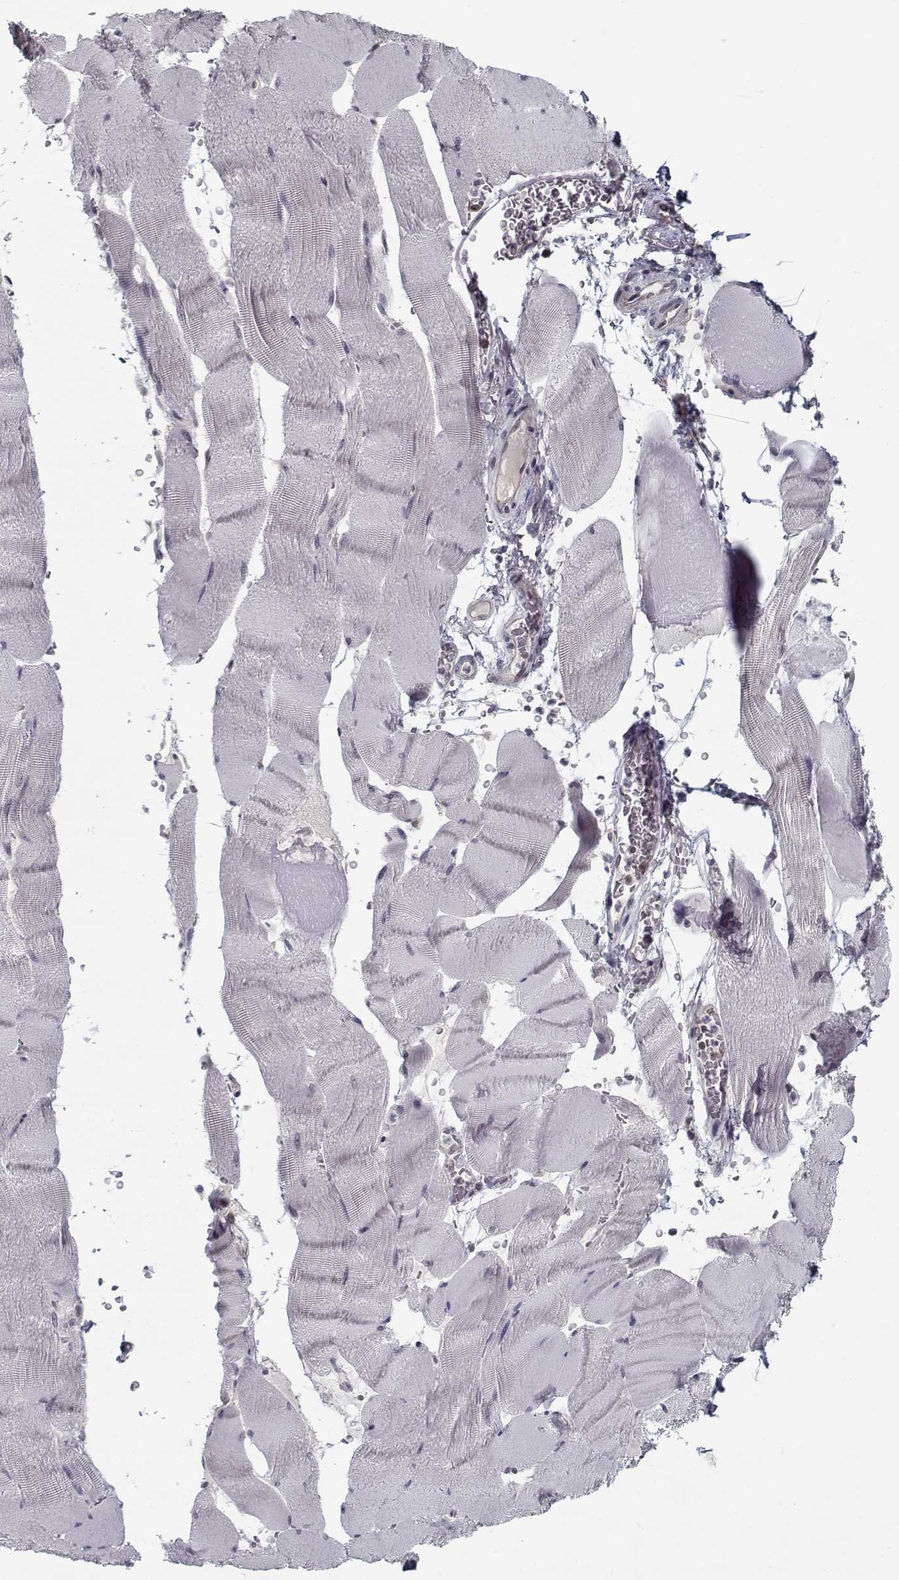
{"staining": {"intensity": "negative", "quantity": "none", "location": "none"}, "tissue": "skeletal muscle", "cell_type": "Myocytes", "image_type": "normal", "snomed": [{"axis": "morphology", "description": "Normal tissue, NOS"}, {"axis": "topography", "description": "Skeletal muscle"}], "caption": "Immunohistochemistry of unremarkable human skeletal muscle exhibits no staining in myocytes. (DAB IHC, high magnification).", "gene": "TESPA1", "patient": {"sex": "male", "age": 56}}